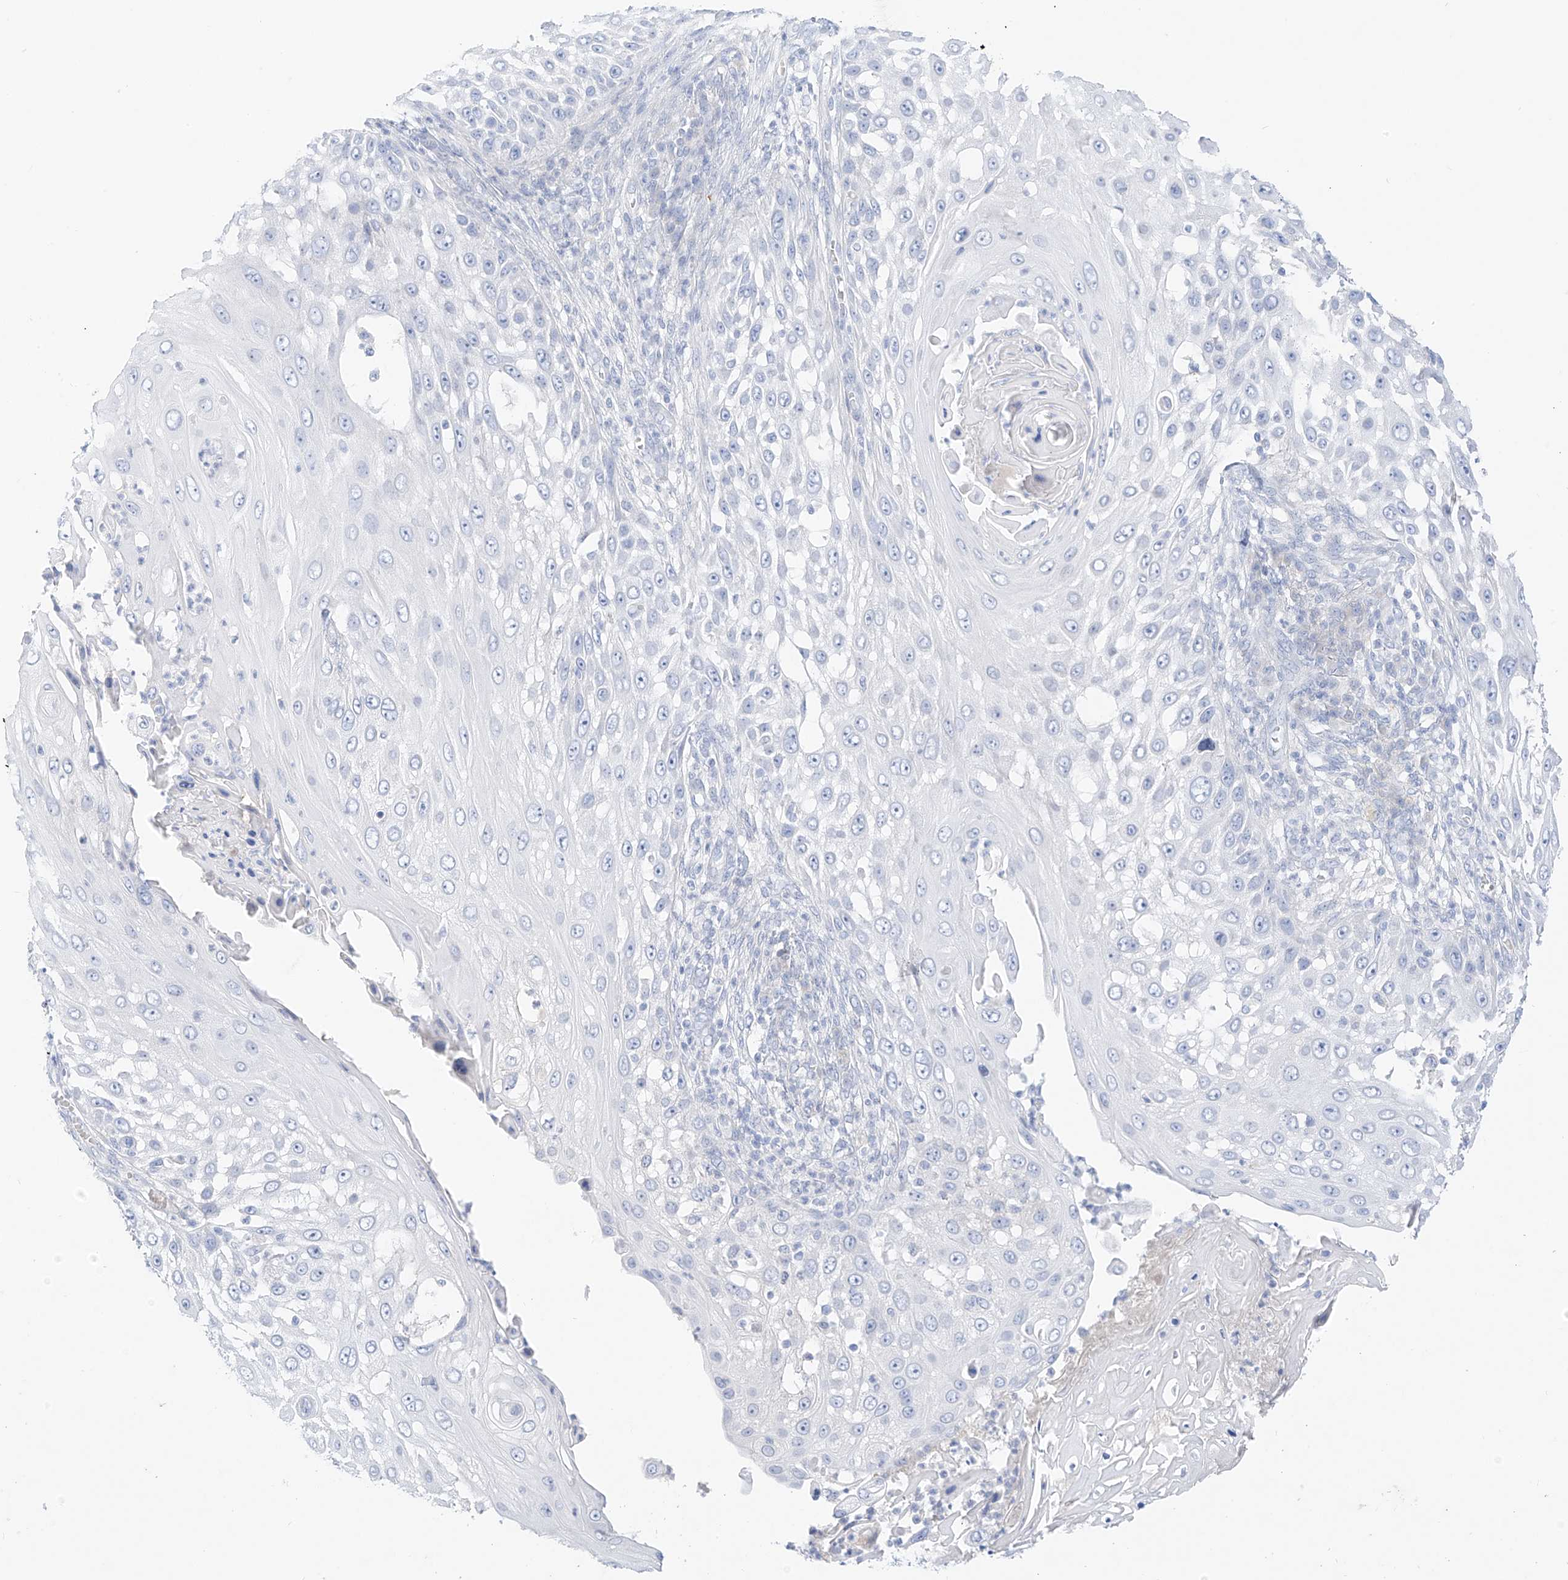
{"staining": {"intensity": "negative", "quantity": "none", "location": "none"}, "tissue": "skin cancer", "cell_type": "Tumor cells", "image_type": "cancer", "snomed": [{"axis": "morphology", "description": "Squamous cell carcinoma, NOS"}, {"axis": "topography", "description": "Skin"}], "caption": "Squamous cell carcinoma (skin) was stained to show a protein in brown. There is no significant positivity in tumor cells. (Brightfield microscopy of DAB (3,3'-diaminobenzidine) IHC at high magnification).", "gene": "ST3GAL5", "patient": {"sex": "female", "age": 44}}